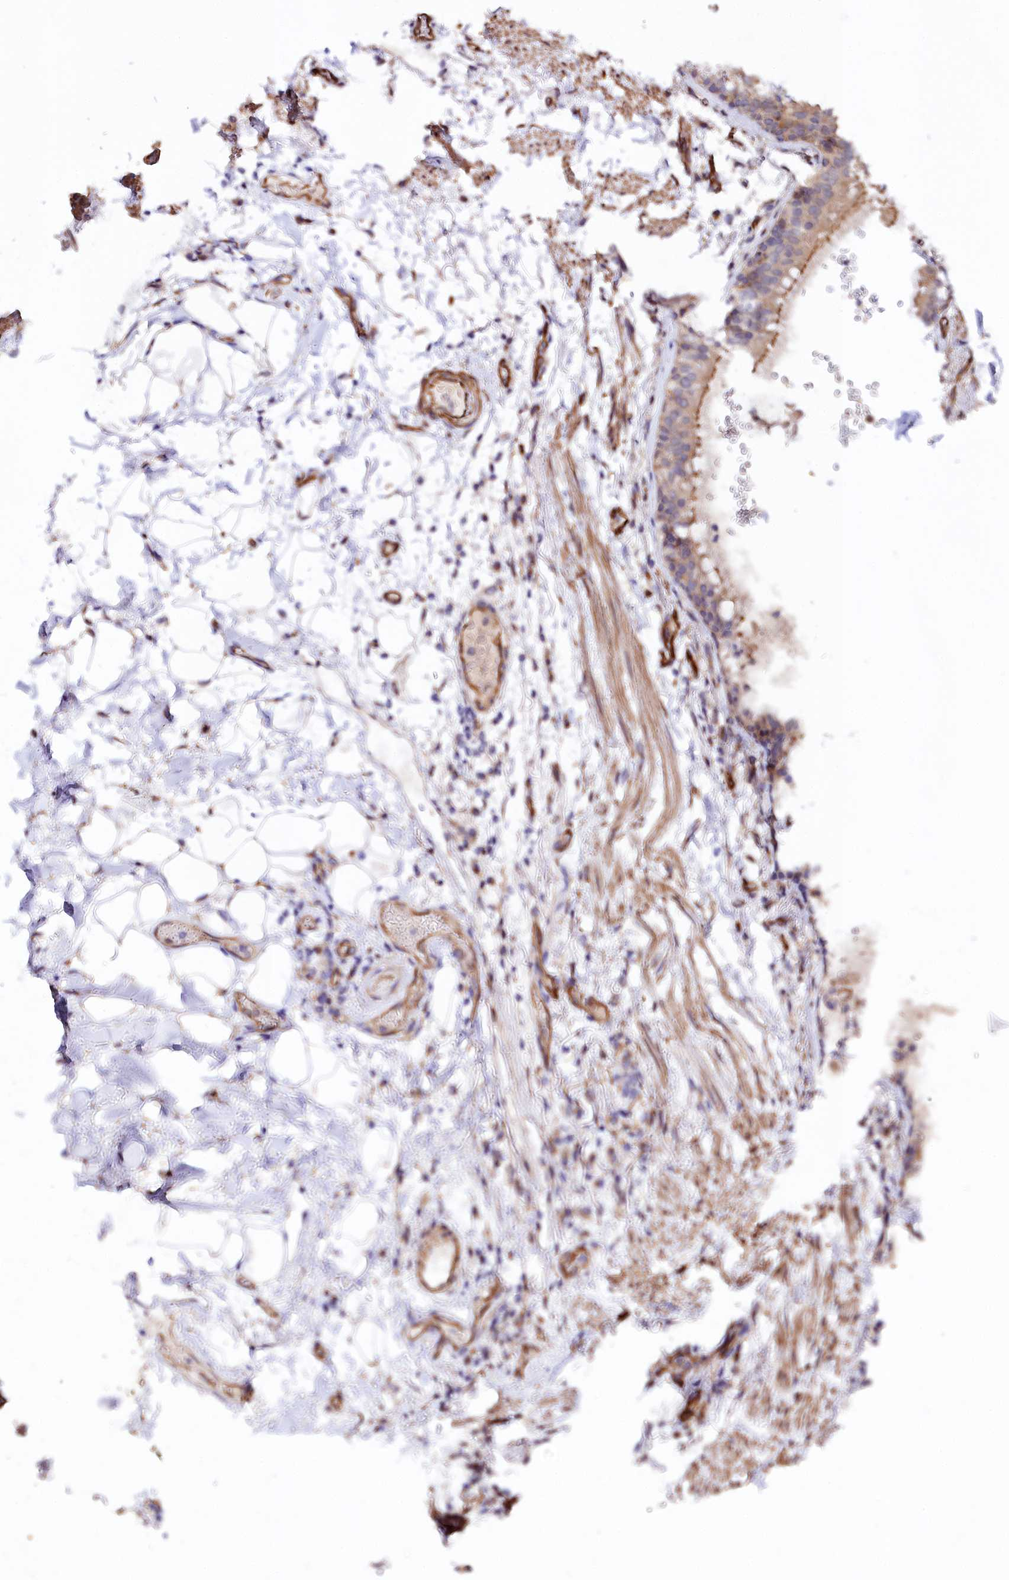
{"staining": {"intensity": "negative", "quantity": "none", "location": "none"}, "tissue": "adipose tissue", "cell_type": "Adipocytes", "image_type": "normal", "snomed": [{"axis": "morphology", "description": "Normal tissue, NOS"}, {"axis": "topography", "description": "Lymph node"}, {"axis": "topography", "description": "Cartilage tissue"}, {"axis": "topography", "description": "Bronchus"}], "caption": "The micrograph demonstrates no significant staining in adipocytes of adipose tissue. (Brightfield microscopy of DAB IHC at high magnification).", "gene": "TTC12", "patient": {"sex": "male", "age": 63}}